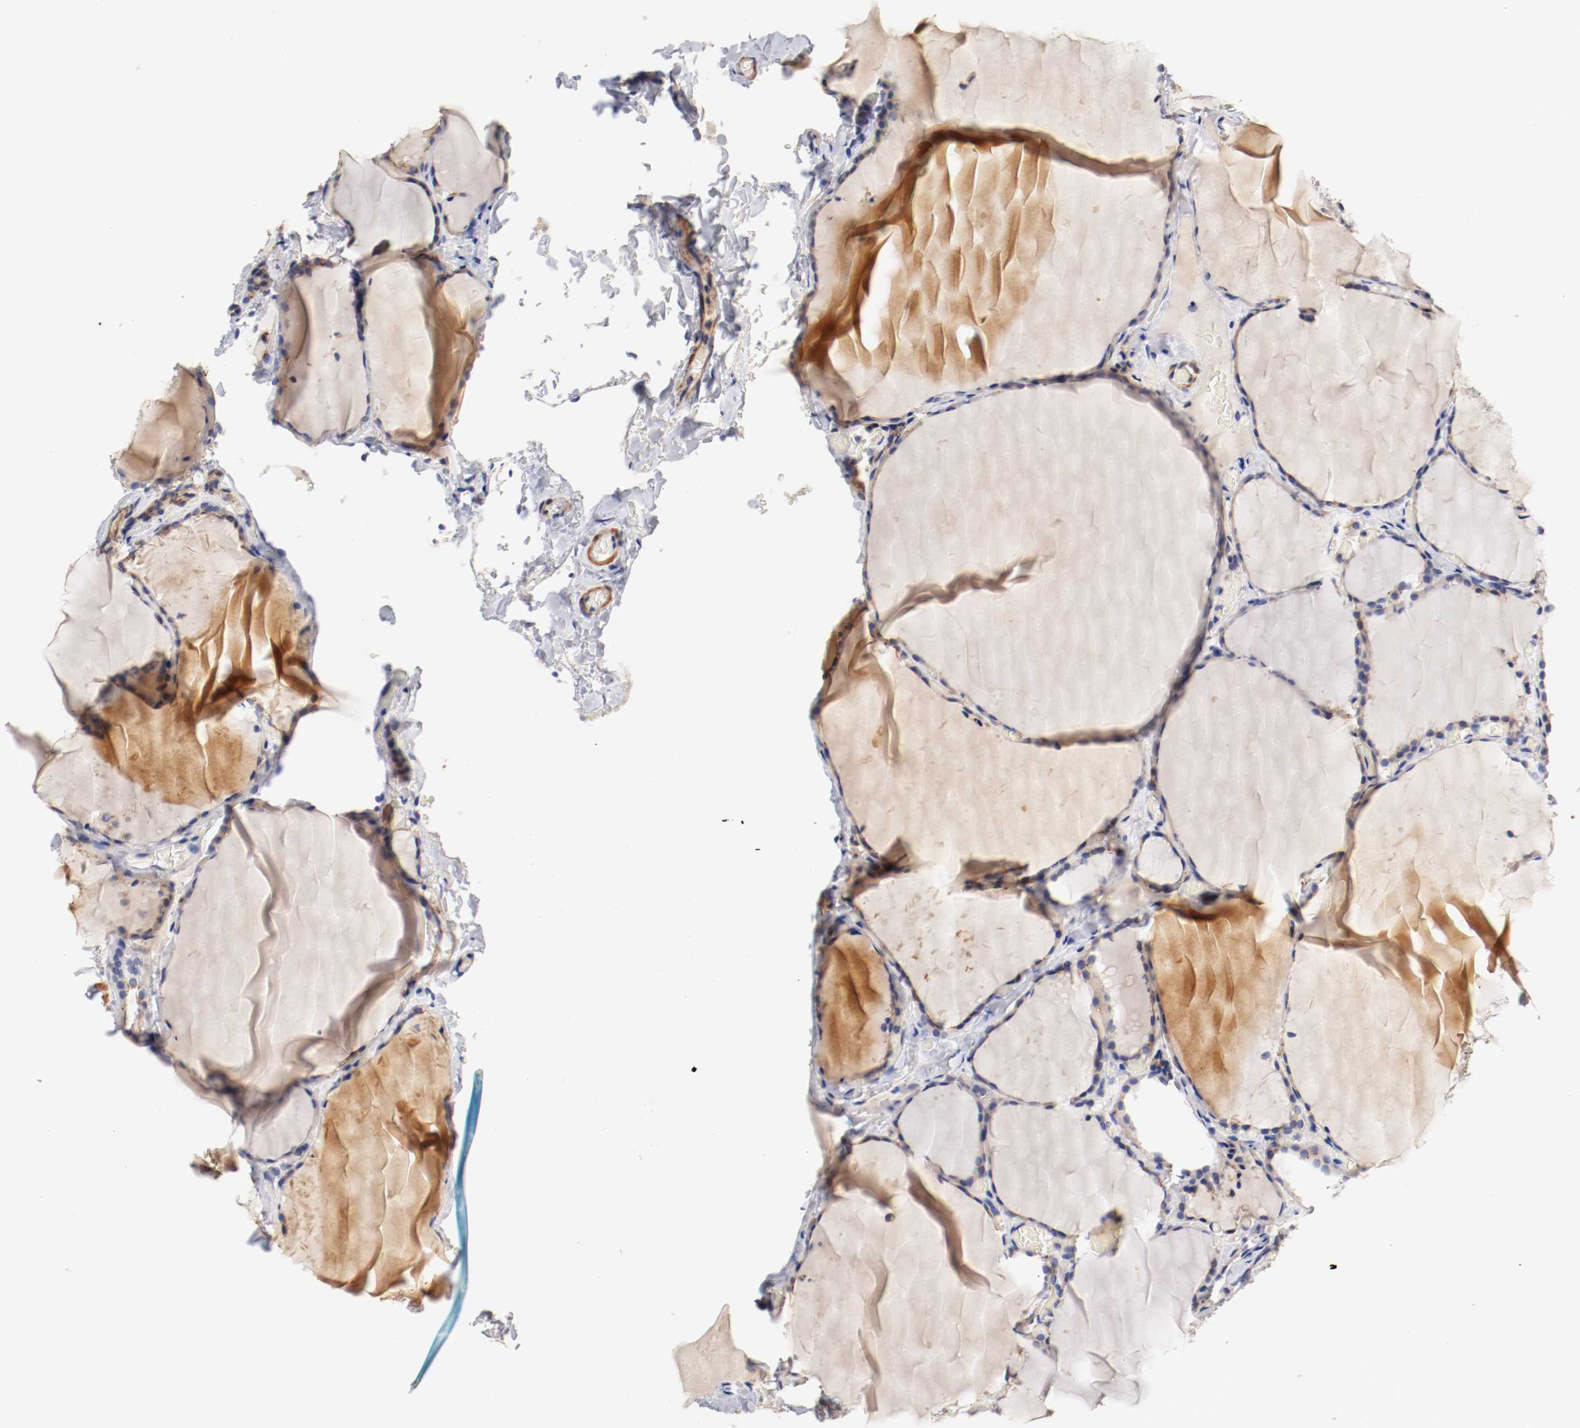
{"staining": {"intensity": "weak", "quantity": "25%-75%", "location": "cytoplasmic/membranous"}, "tissue": "thyroid gland", "cell_type": "Glandular cells", "image_type": "normal", "snomed": [{"axis": "morphology", "description": "Normal tissue, NOS"}, {"axis": "topography", "description": "Thyroid gland"}], "caption": "Approximately 25%-75% of glandular cells in benign thyroid gland reveal weak cytoplasmic/membranous protein staining as visualized by brown immunohistochemical staining.", "gene": "SEMA5A", "patient": {"sex": "female", "age": 22}}